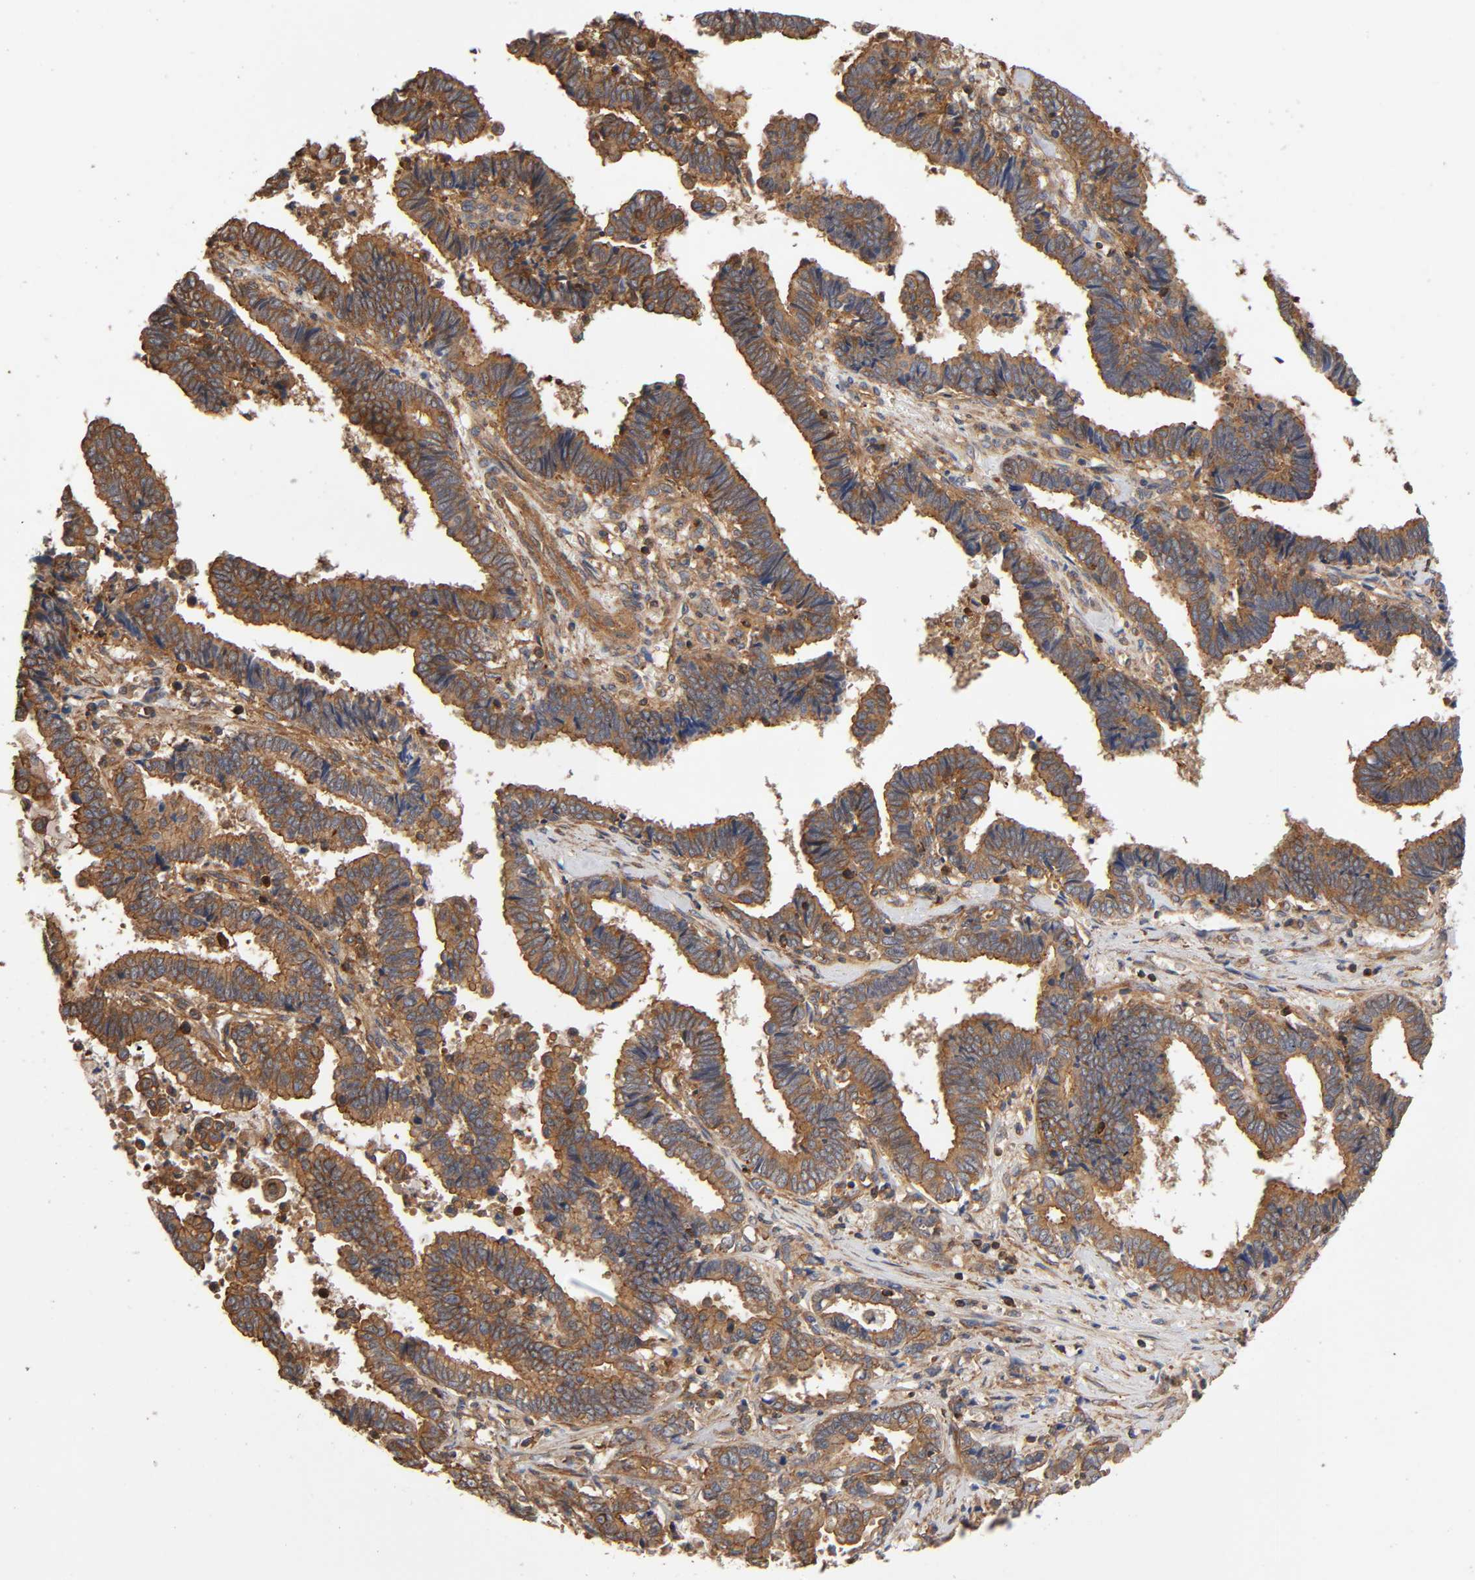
{"staining": {"intensity": "strong", "quantity": ">75%", "location": "cytoplasmic/membranous"}, "tissue": "liver cancer", "cell_type": "Tumor cells", "image_type": "cancer", "snomed": [{"axis": "morphology", "description": "Cholangiocarcinoma"}, {"axis": "topography", "description": "Liver"}], "caption": "Approximately >75% of tumor cells in liver cancer show strong cytoplasmic/membranous protein positivity as visualized by brown immunohistochemical staining.", "gene": "LAMTOR2", "patient": {"sex": "male", "age": 57}}